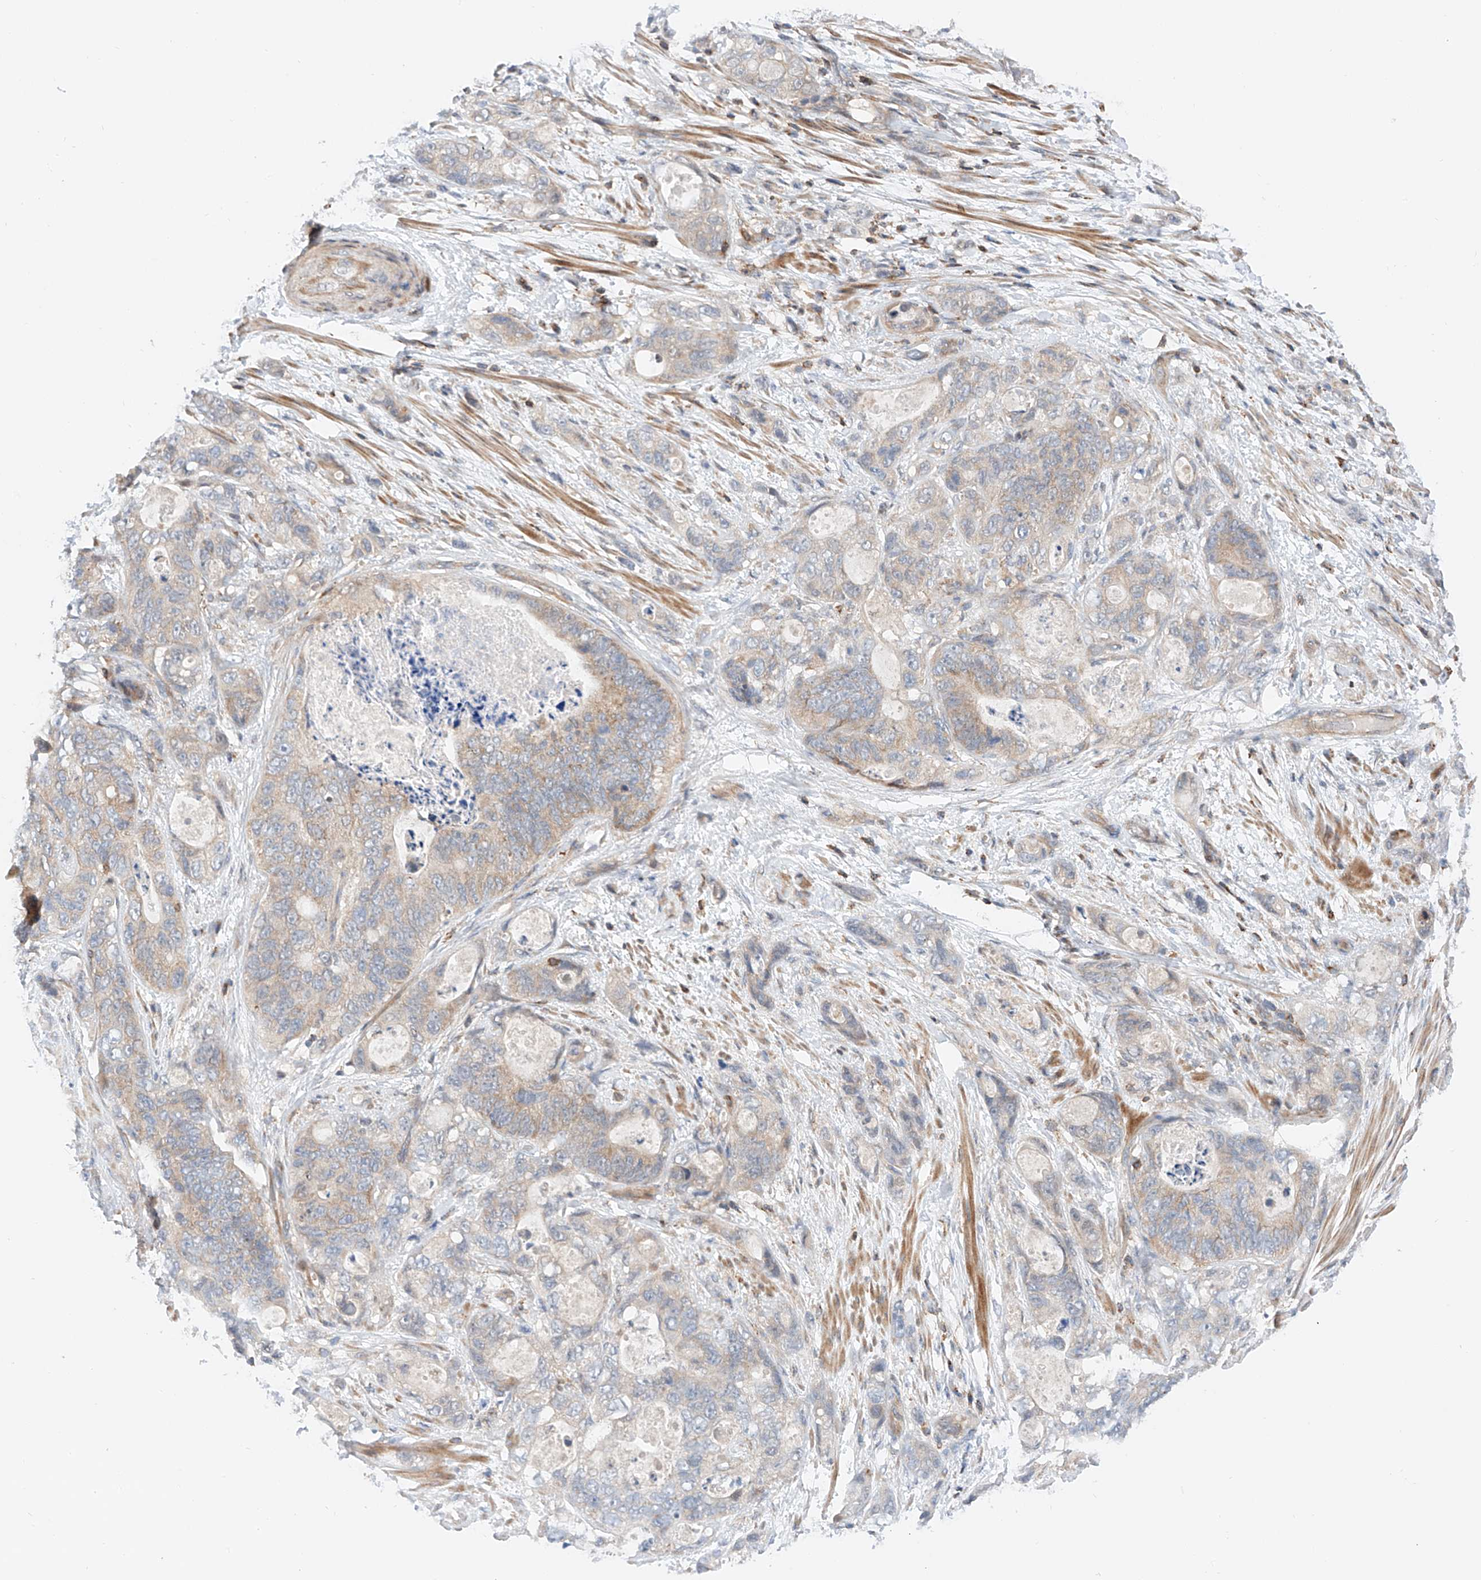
{"staining": {"intensity": "weak", "quantity": "<25%", "location": "cytoplasmic/membranous"}, "tissue": "stomach cancer", "cell_type": "Tumor cells", "image_type": "cancer", "snomed": [{"axis": "morphology", "description": "Normal tissue, NOS"}, {"axis": "morphology", "description": "Adenocarcinoma, NOS"}, {"axis": "topography", "description": "Stomach"}], "caption": "The histopathology image shows no significant positivity in tumor cells of stomach cancer.", "gene": "MFN2", "patient": {"sex": "female", "age": 89}}